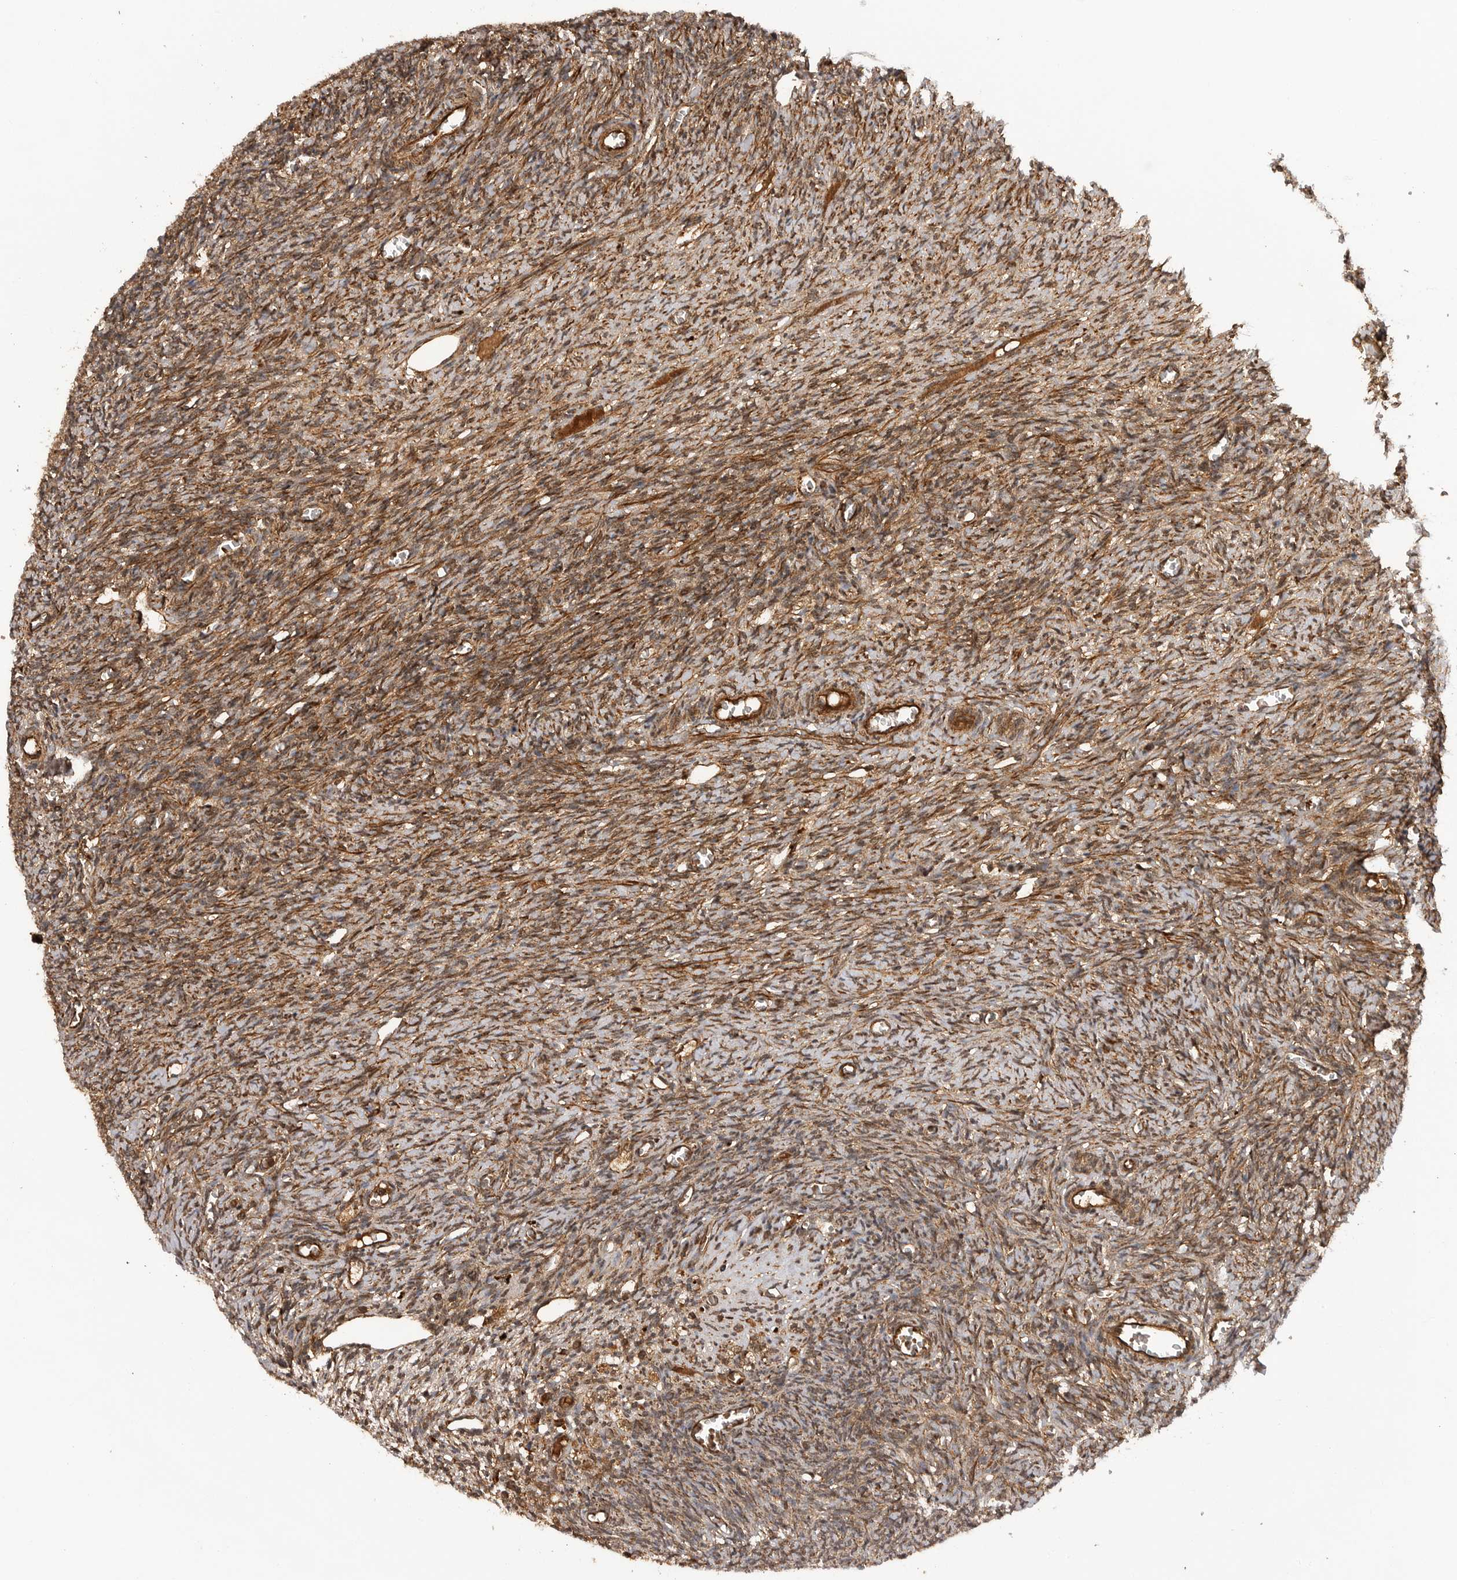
{"staining": {"intensity": "strong", "quantity": ">75%", "location": "cytoplasmic/membranous"}, "tissue": "ovary", "cell_type": "Follicle cells", "image_type": "normal", "snomed": [{"axis": "morphology", "description": "Normal tissue, NOS"}, {"axis": "topography", "description": "Ovary"}], "caption": "A brown stain labels strong cytoplasmic/membranous staining of a protein in follicle cells of unremarkable ovary. (DAB (3,3'-diaminobenzidine) IHC, brown staining for protein, blue staining for nuclei).", "gene": "PRDX4", "patient": {"sex": "female", "age": 27}}